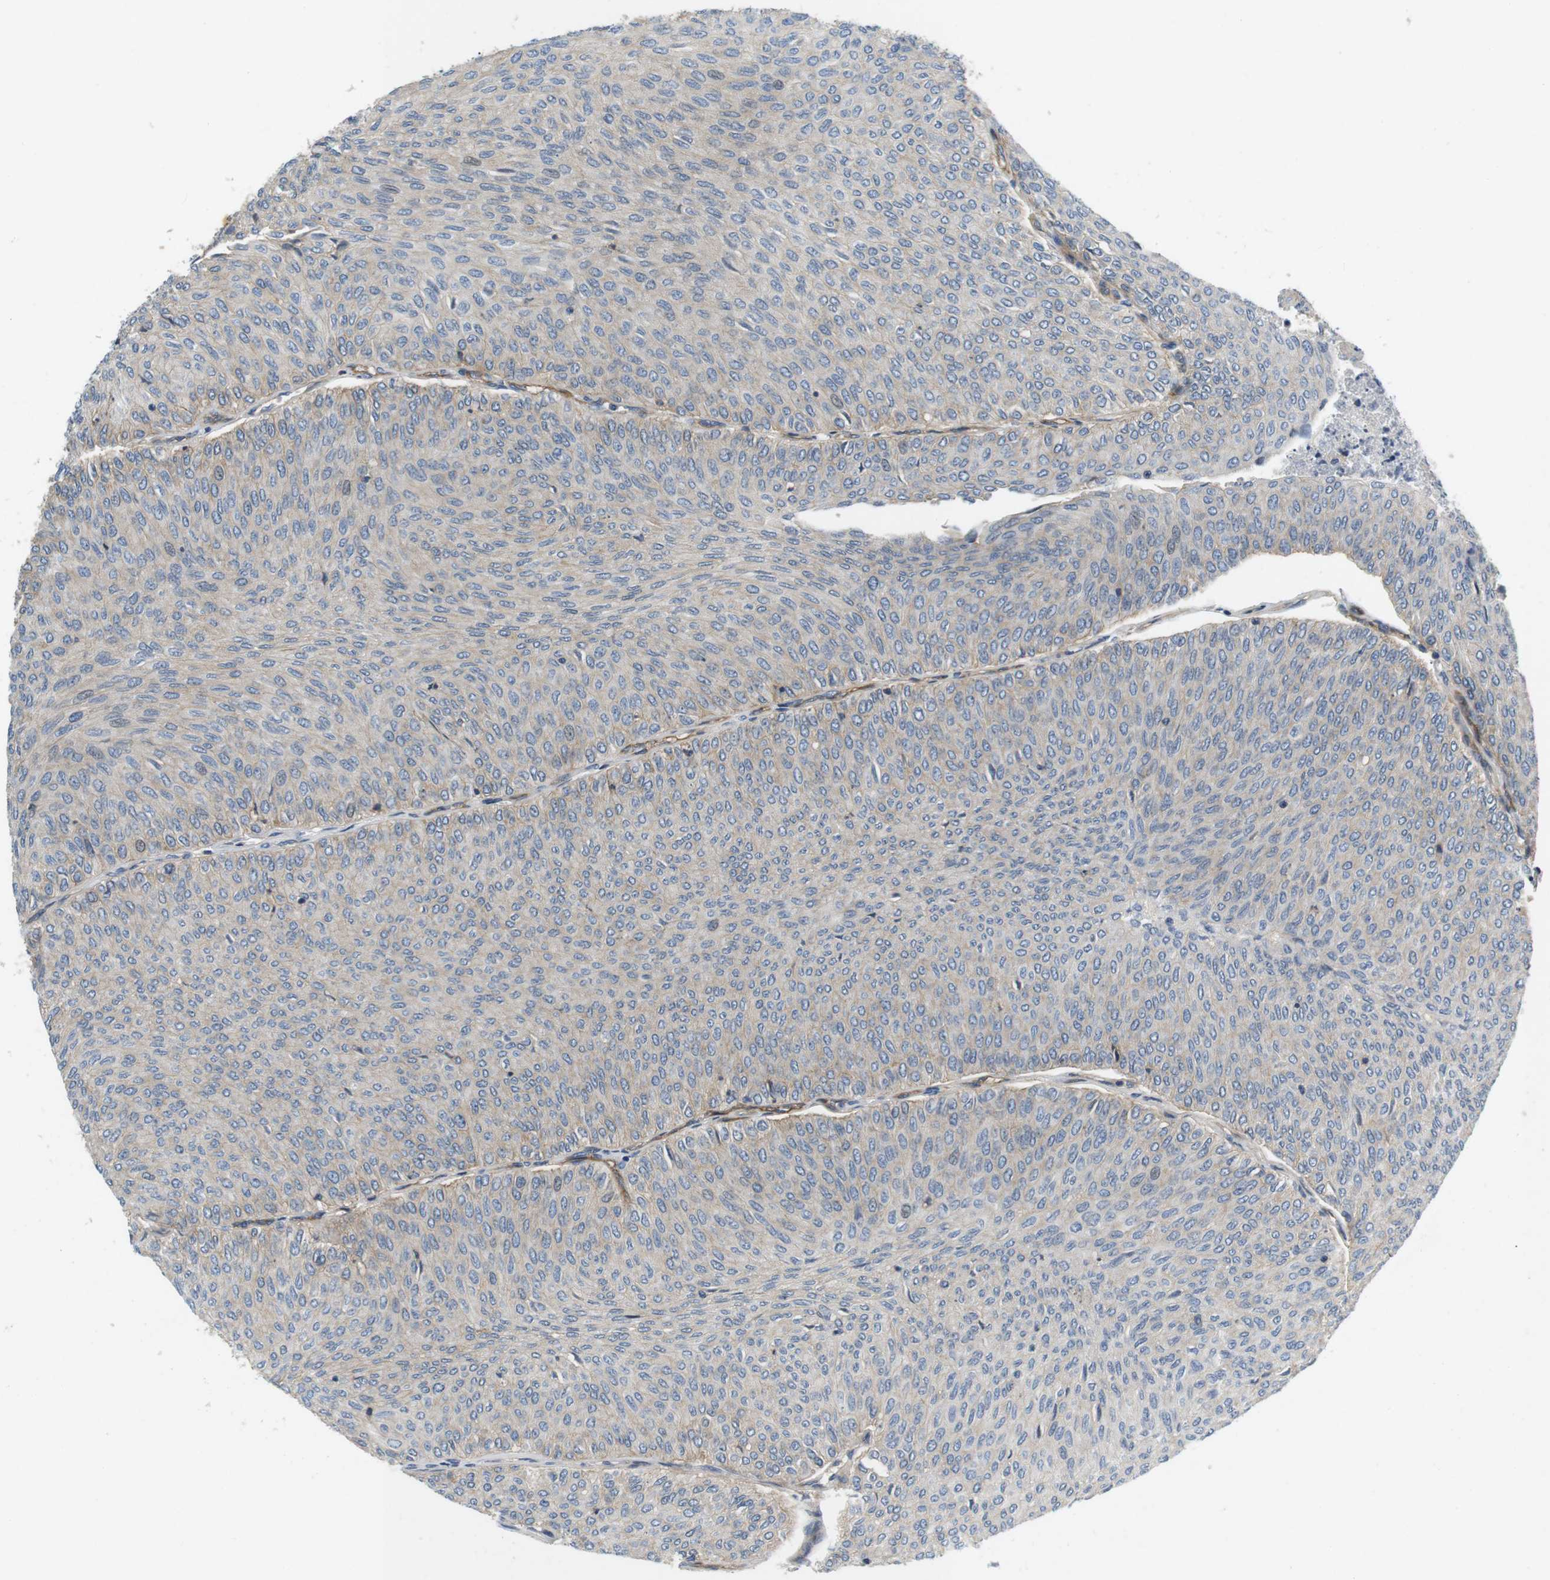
{"staining": {"intensity": "weak", "quantity": "<25%", "location": "cytoplasmic/membranous"}, "tissue": "urothelial cancer", "cell_type": "Tumor cells", "image_type": "cancer", "snomed": [{"axis": "morphology", "description": "Urothelial carcinoma, Low grade"}, {"axis": "topography", "description": "Urinary bladder"}], "caption": "Histopathology image shows no significant protein positivity in tumor cells of urothelial cancer.", "gene": "SLC30A1", "patient": {"sex": "male", "age": 78}}